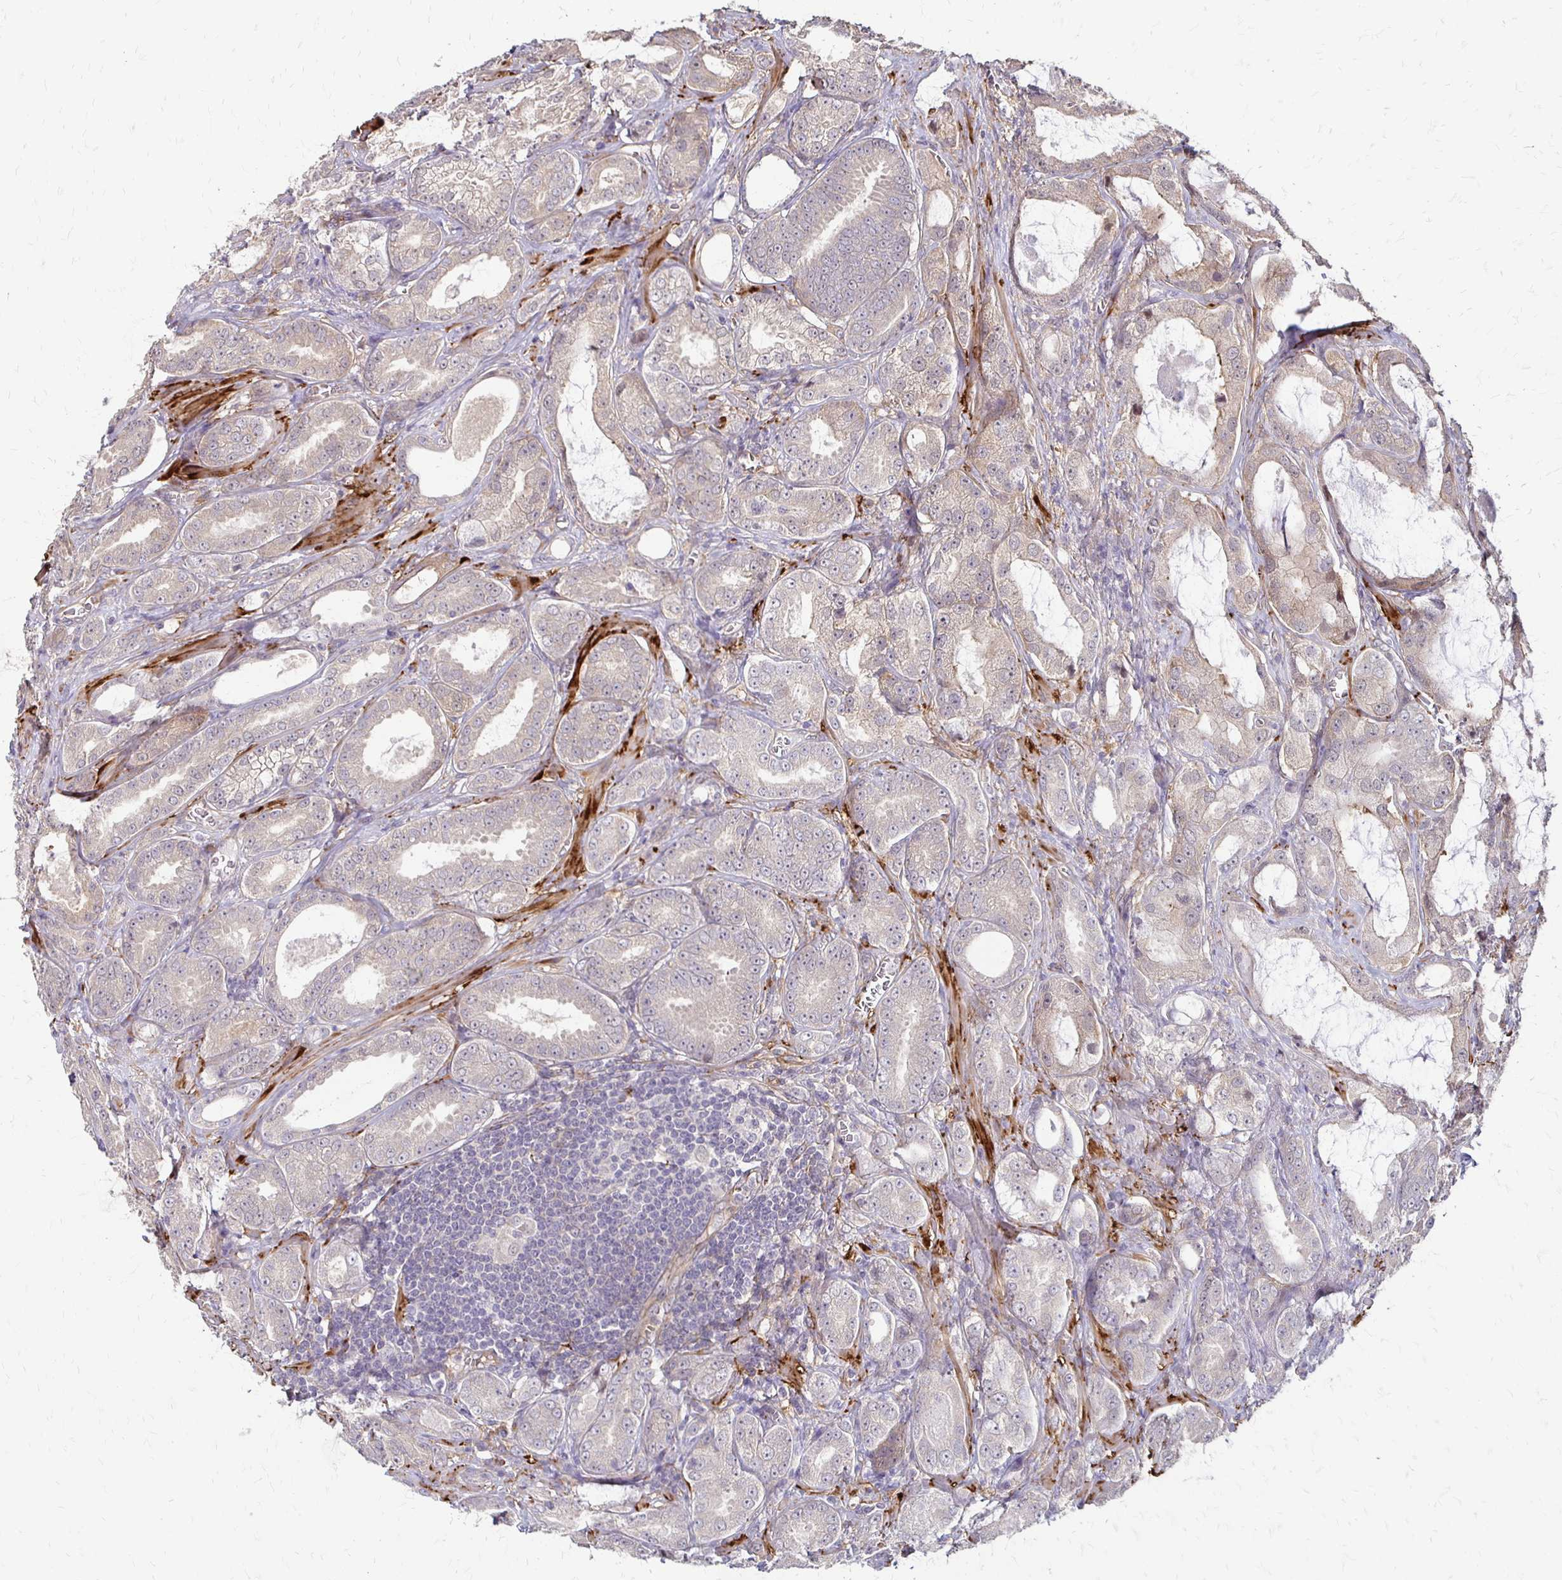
{"staining": {"intensity": "weak", "quantity": "25%-75%", "location": "cytoplasmic/membranous"}, "tissue": "prostate cancer", "cell_type": "Tumor cells", "image_type": "cancer", "snomed": [{"axis": "morphology", "description": "Adenocarcinoma, High grade"}, {"axis": "topography", "description": "Prostate"}], "caption": "Immunohistochemistry (IHC) image of neoplastic tissue: adenocarcinoma (high-grade) (prostate) stained using immunohistochemistry (IHC) displays low levels of weak protein expression localized specifically in the cytoplasmic/membranous of tumor cells, appearing as a cytoplasmic/membranous brown color.", "gene": "CFL2", "patient": {"sex": "male", "age": 64}}